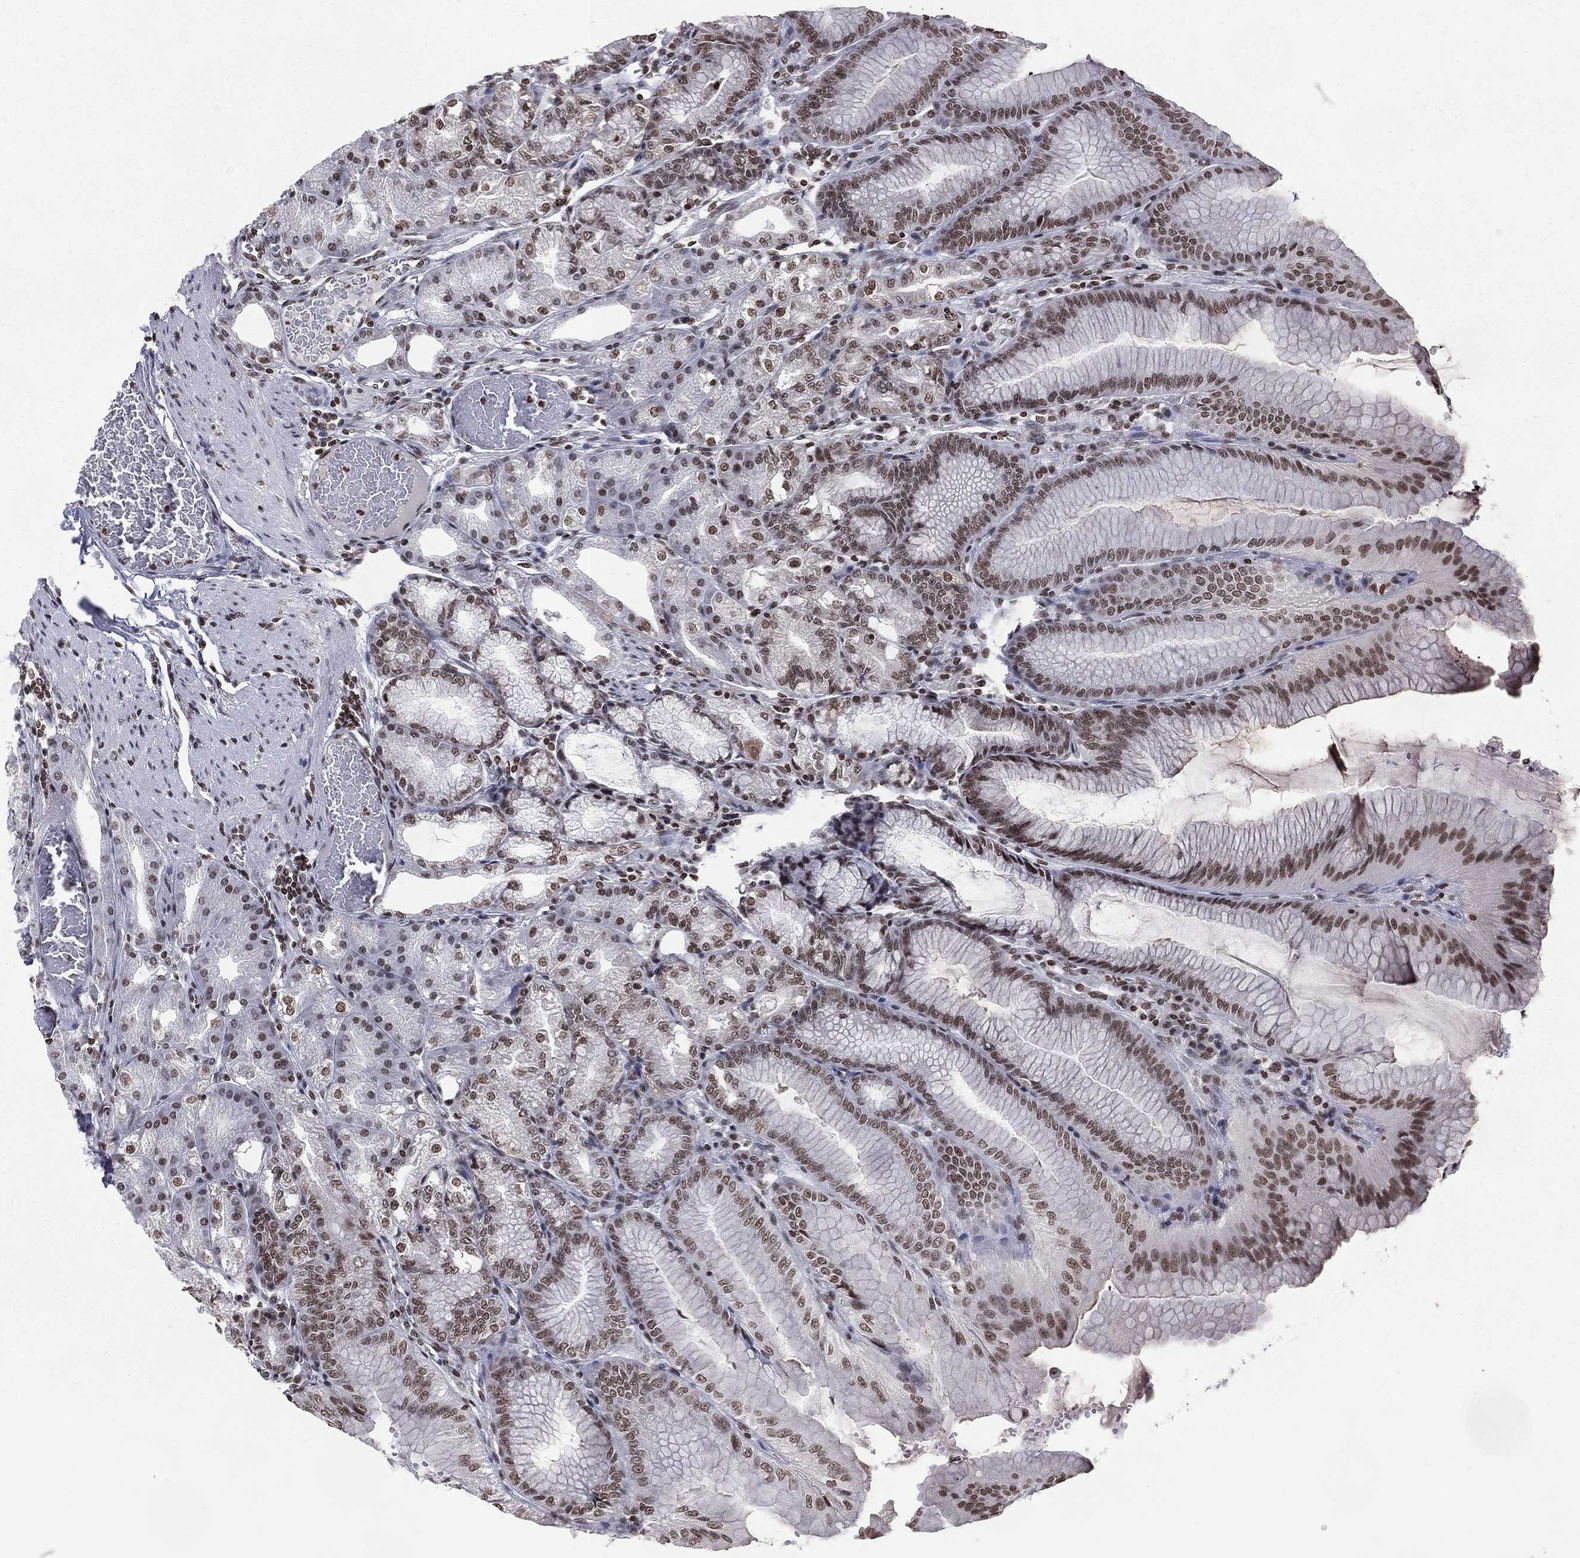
{"staining": {"intensity": "strong", "quantity": ">75%", "location": "nuclear"}, "tissue": "stomach", "cell_type": "Glandular cells", "image_type": "normal", "snomed": [{"axis": "morphology", "description": "Normal tissue, NOS"}, {"axis": "topography", "description": "Stomach"}], "caption": "IHC photomicrograph of normal stomach: human stomach stained using IHC reveals high levels of strong protein expression localized specifically in the nuclear of glandular cells, appearing as a nuclear brown color.", "gene": "RFX7", "patient": {"sex": "male", "age": 71}}